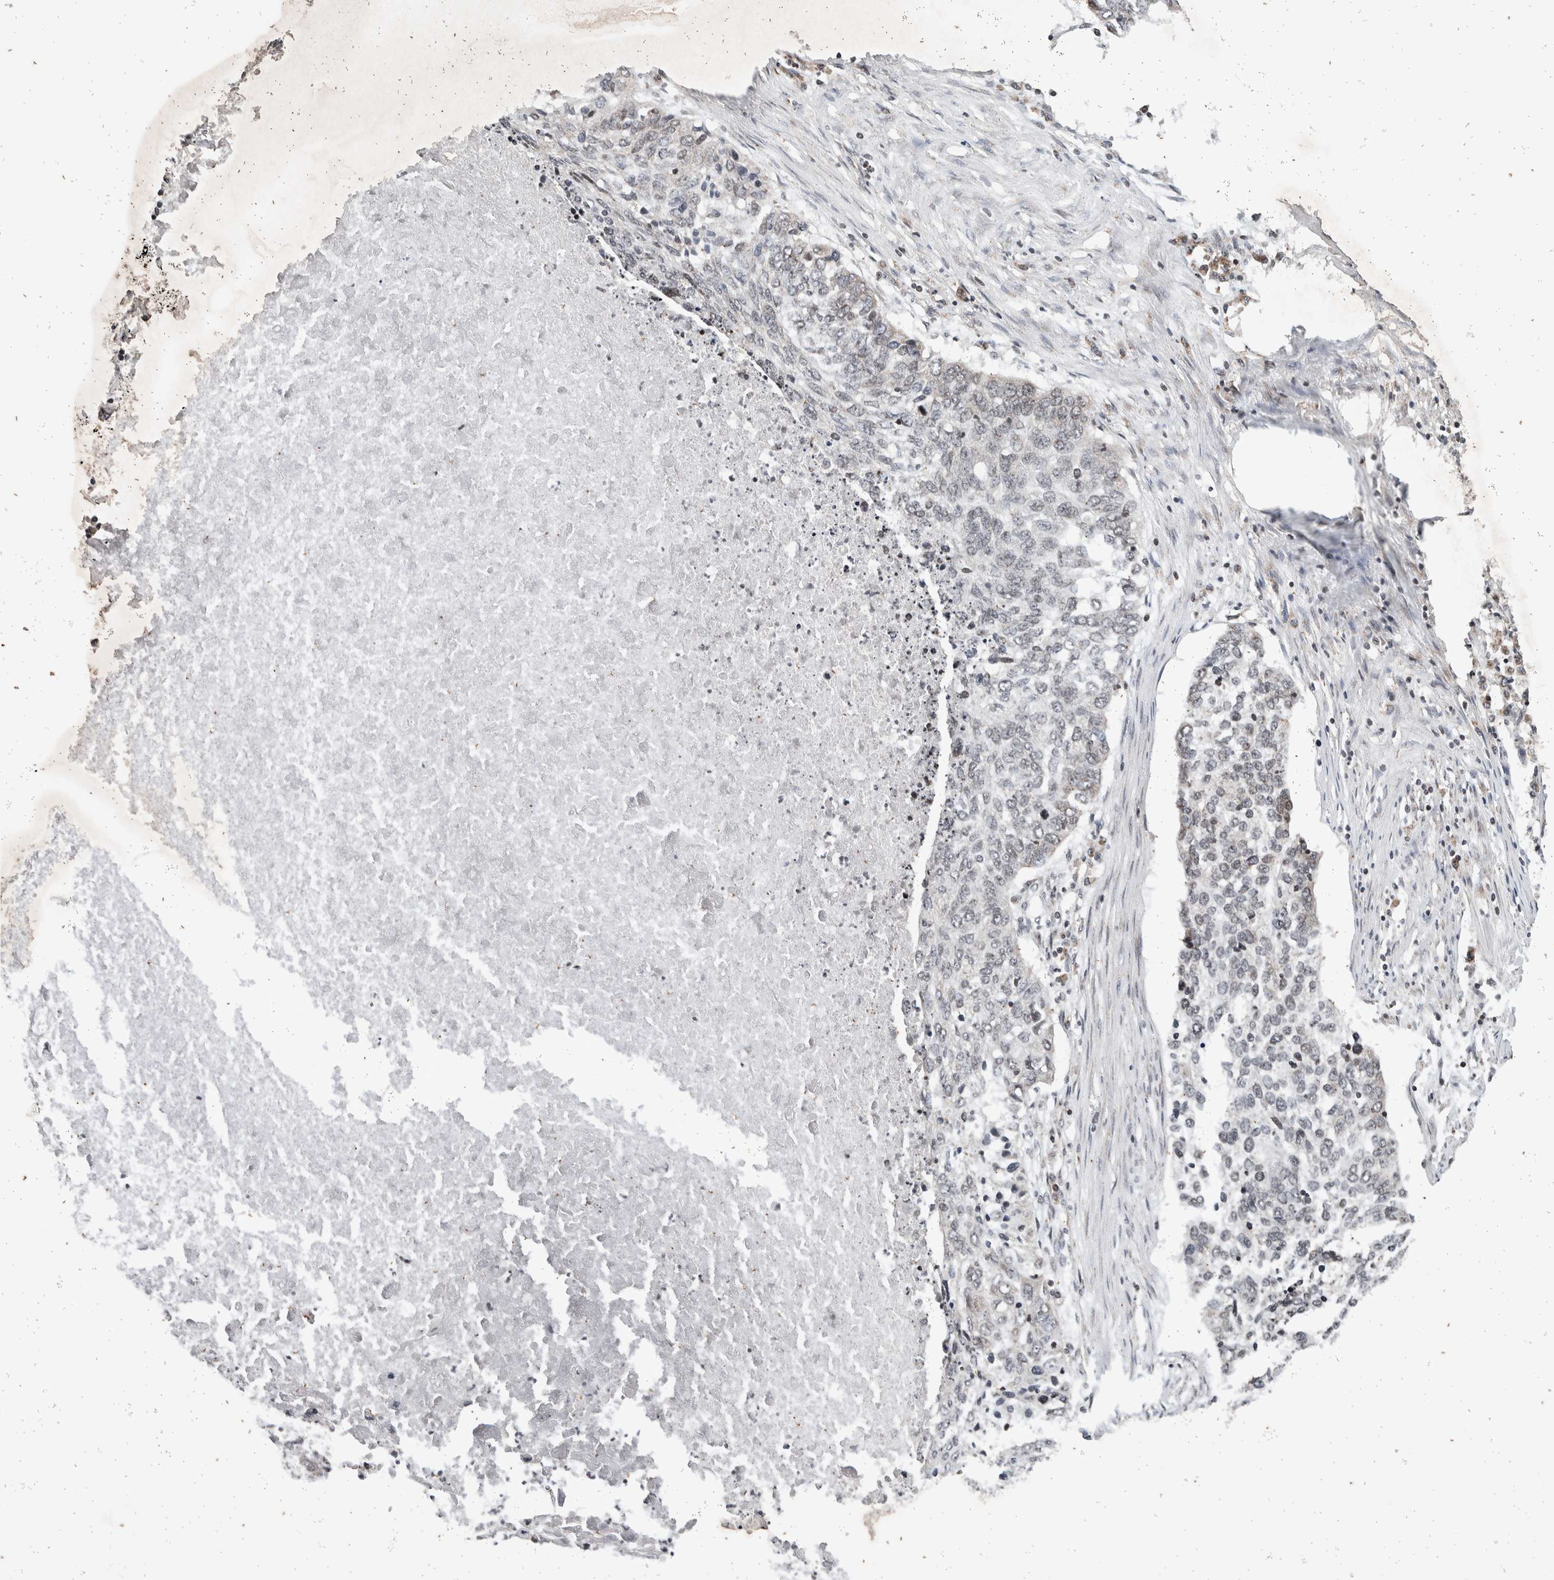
{"staining": {"intensity": "negative", "quantity": "none", "location": "none"}, "tissue": "lung cancer", "cell_type": "Tumor cells", "image_type": "cancer", "snomed": [{"axis": "morphology", "description": "Squamous cell carcinoma, NOS"}, {"axis": "topography", "description": "Lung"}], "caption": "Lung cancer (squamous cell carcinoma) was stained to show a protein in brown. There is no significant expression in tumor cells.", "gene": "ATXN7L1", "patient": {"sex": "female", "age": 63}}